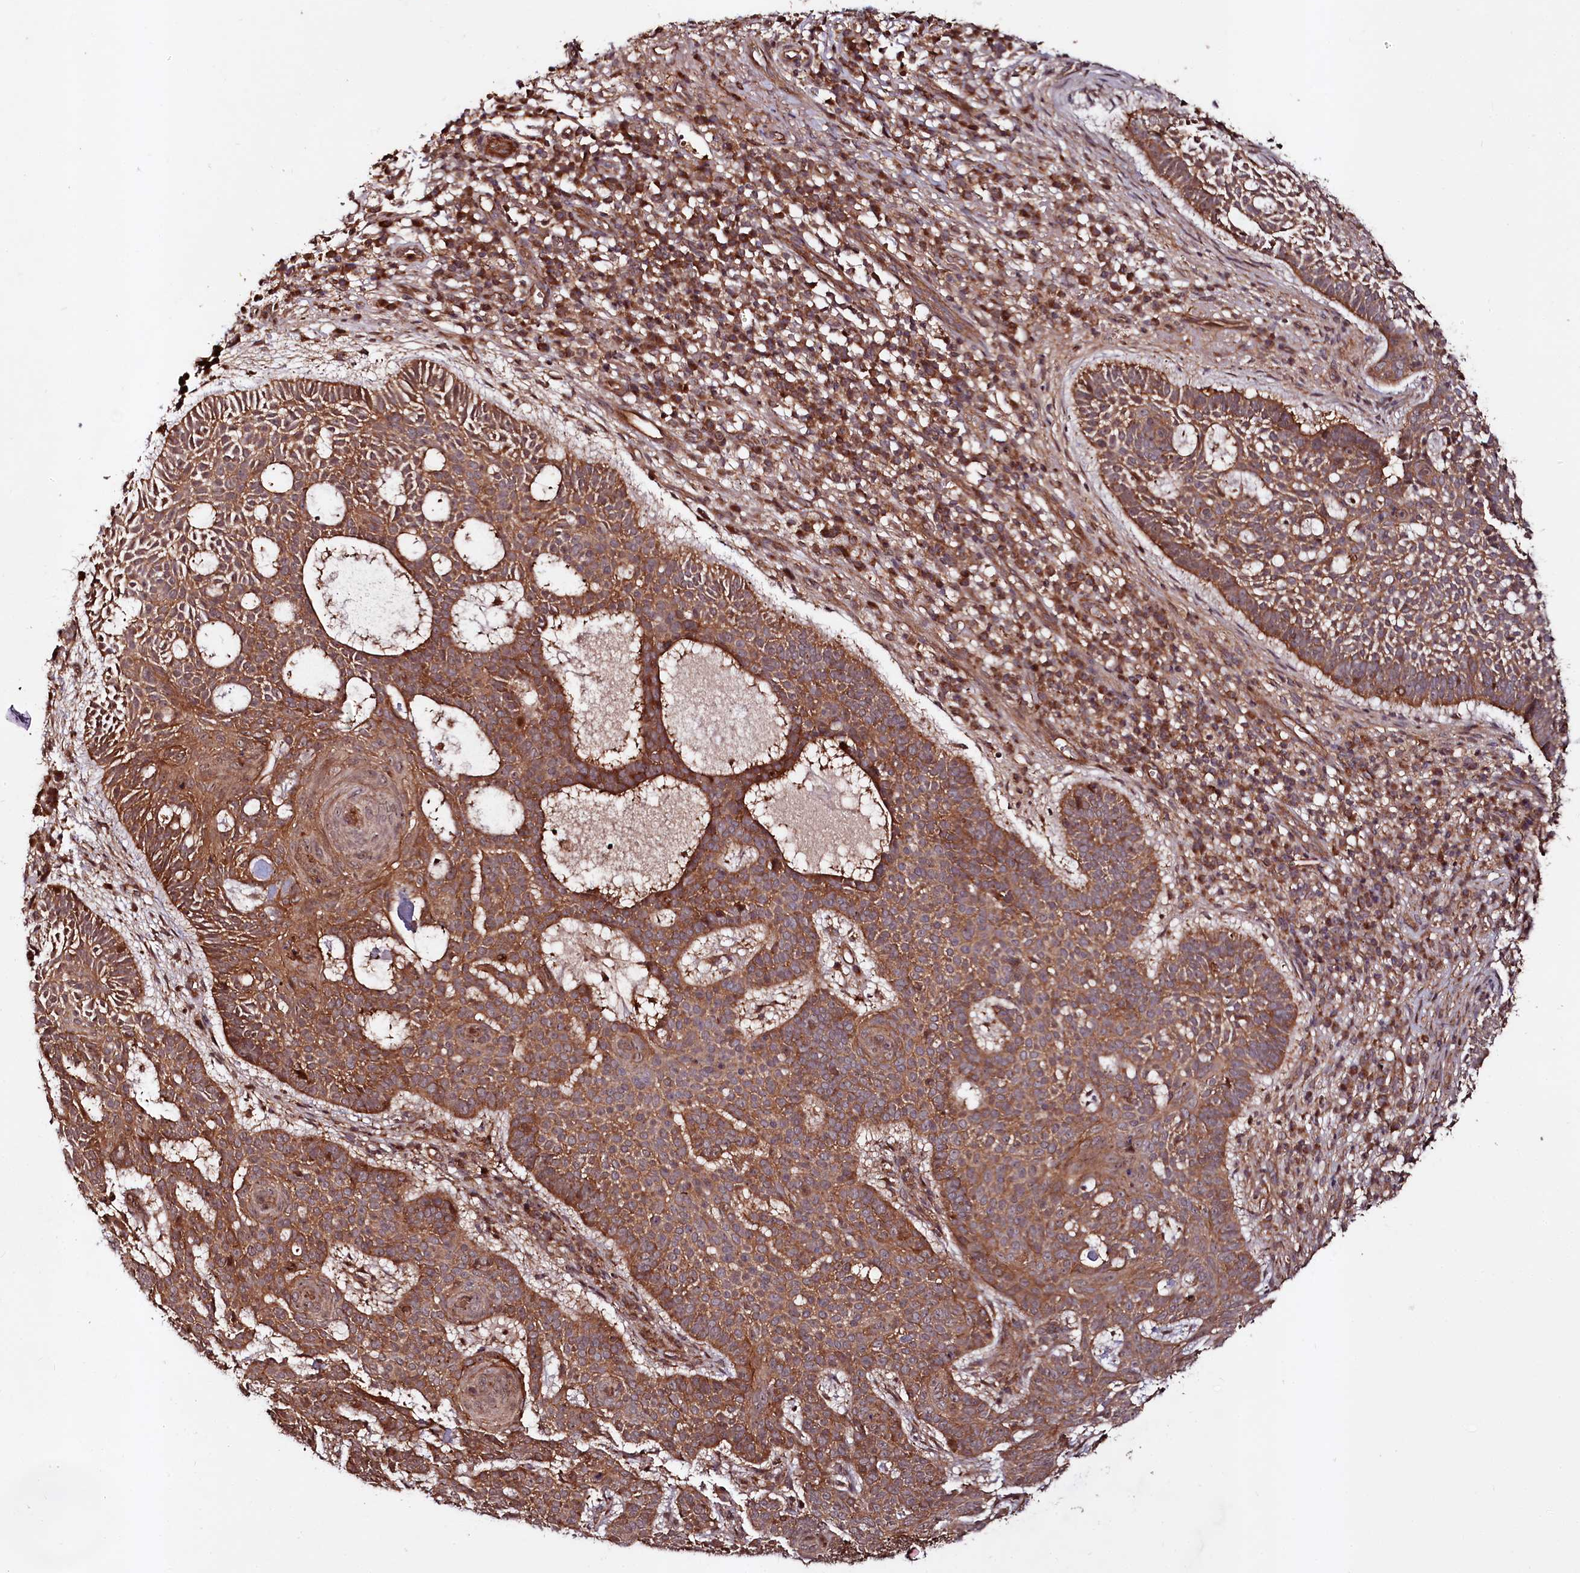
{"staining": {"intensity": "strong", "quantity": ">75%", "location": "cytoplasmic/membranous"}, "tissue": "skin cancer", "cell_type": "Tumor cells", "image_type": "cancer", "snomed": [{"axis": "morphology", "description": "Basal cell carcinoma"}, {"axis": "topography", "description": "Skin"}], "caption": "Tumor cells show high levels of strong cytoplasmic/membranous staining in approximately >75% of cells in human skin cancer.", "gene": "NEDD1", "patient": {"sex": "male", "age": 85}}